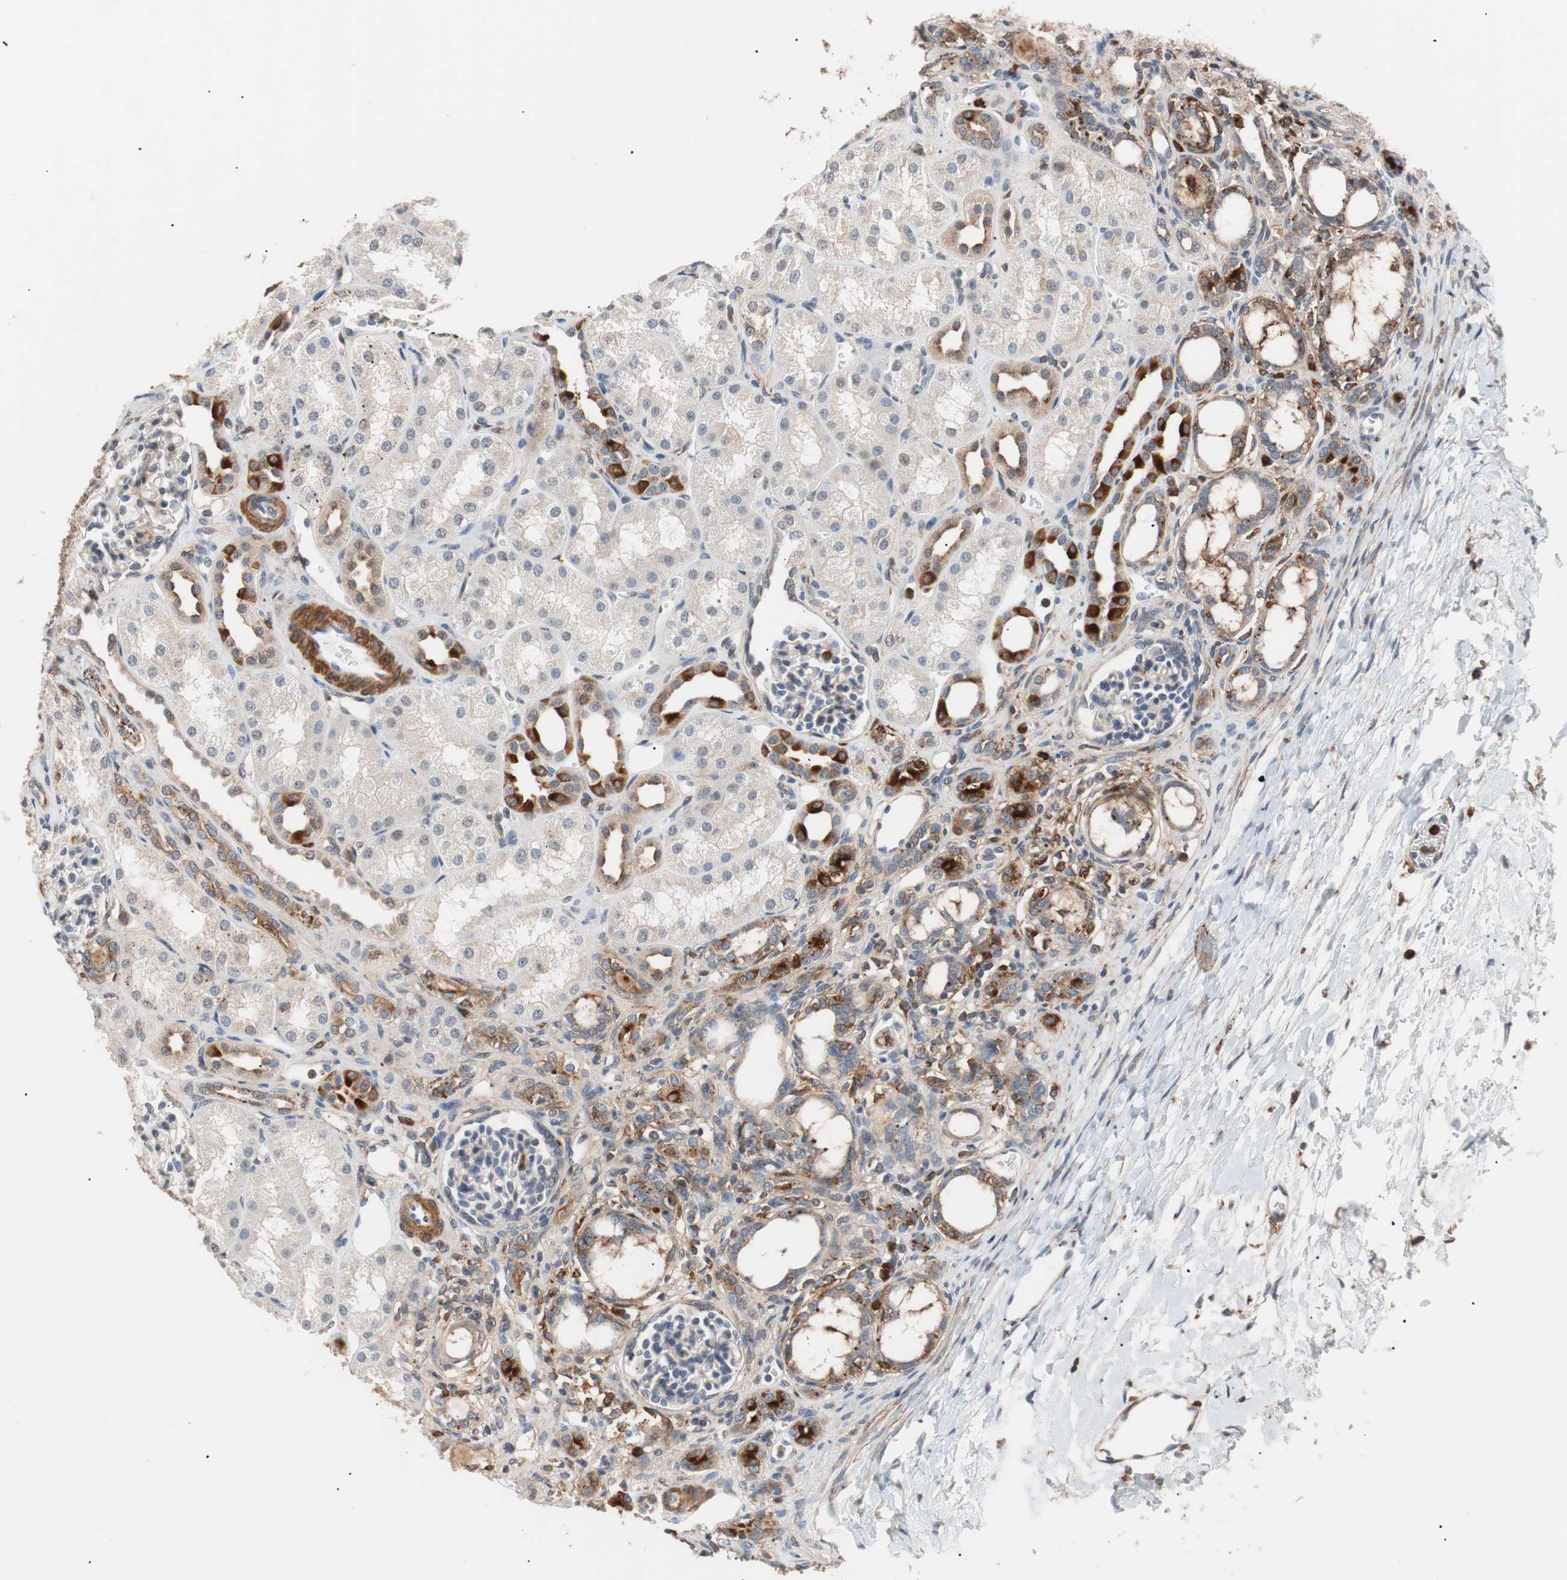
{"staining": {"intensity": "weak", "quantity": "<25%", "location": "cytoplasmic/membranous"}, "tissue": "kidney", "cell_type": "Cells in glomeruli", "image_type": "normal", "snomed": [{"axis": "morphology", "description": "Normal tissue, NOS"}, {"axis": "topography", "description": "Kidney"}], "caption": "The micrograph exhibits no staining of cells in glomeruli in normal kidney.", "gene": "LITAF", "patient": {"sex": "male", "age": 7}}